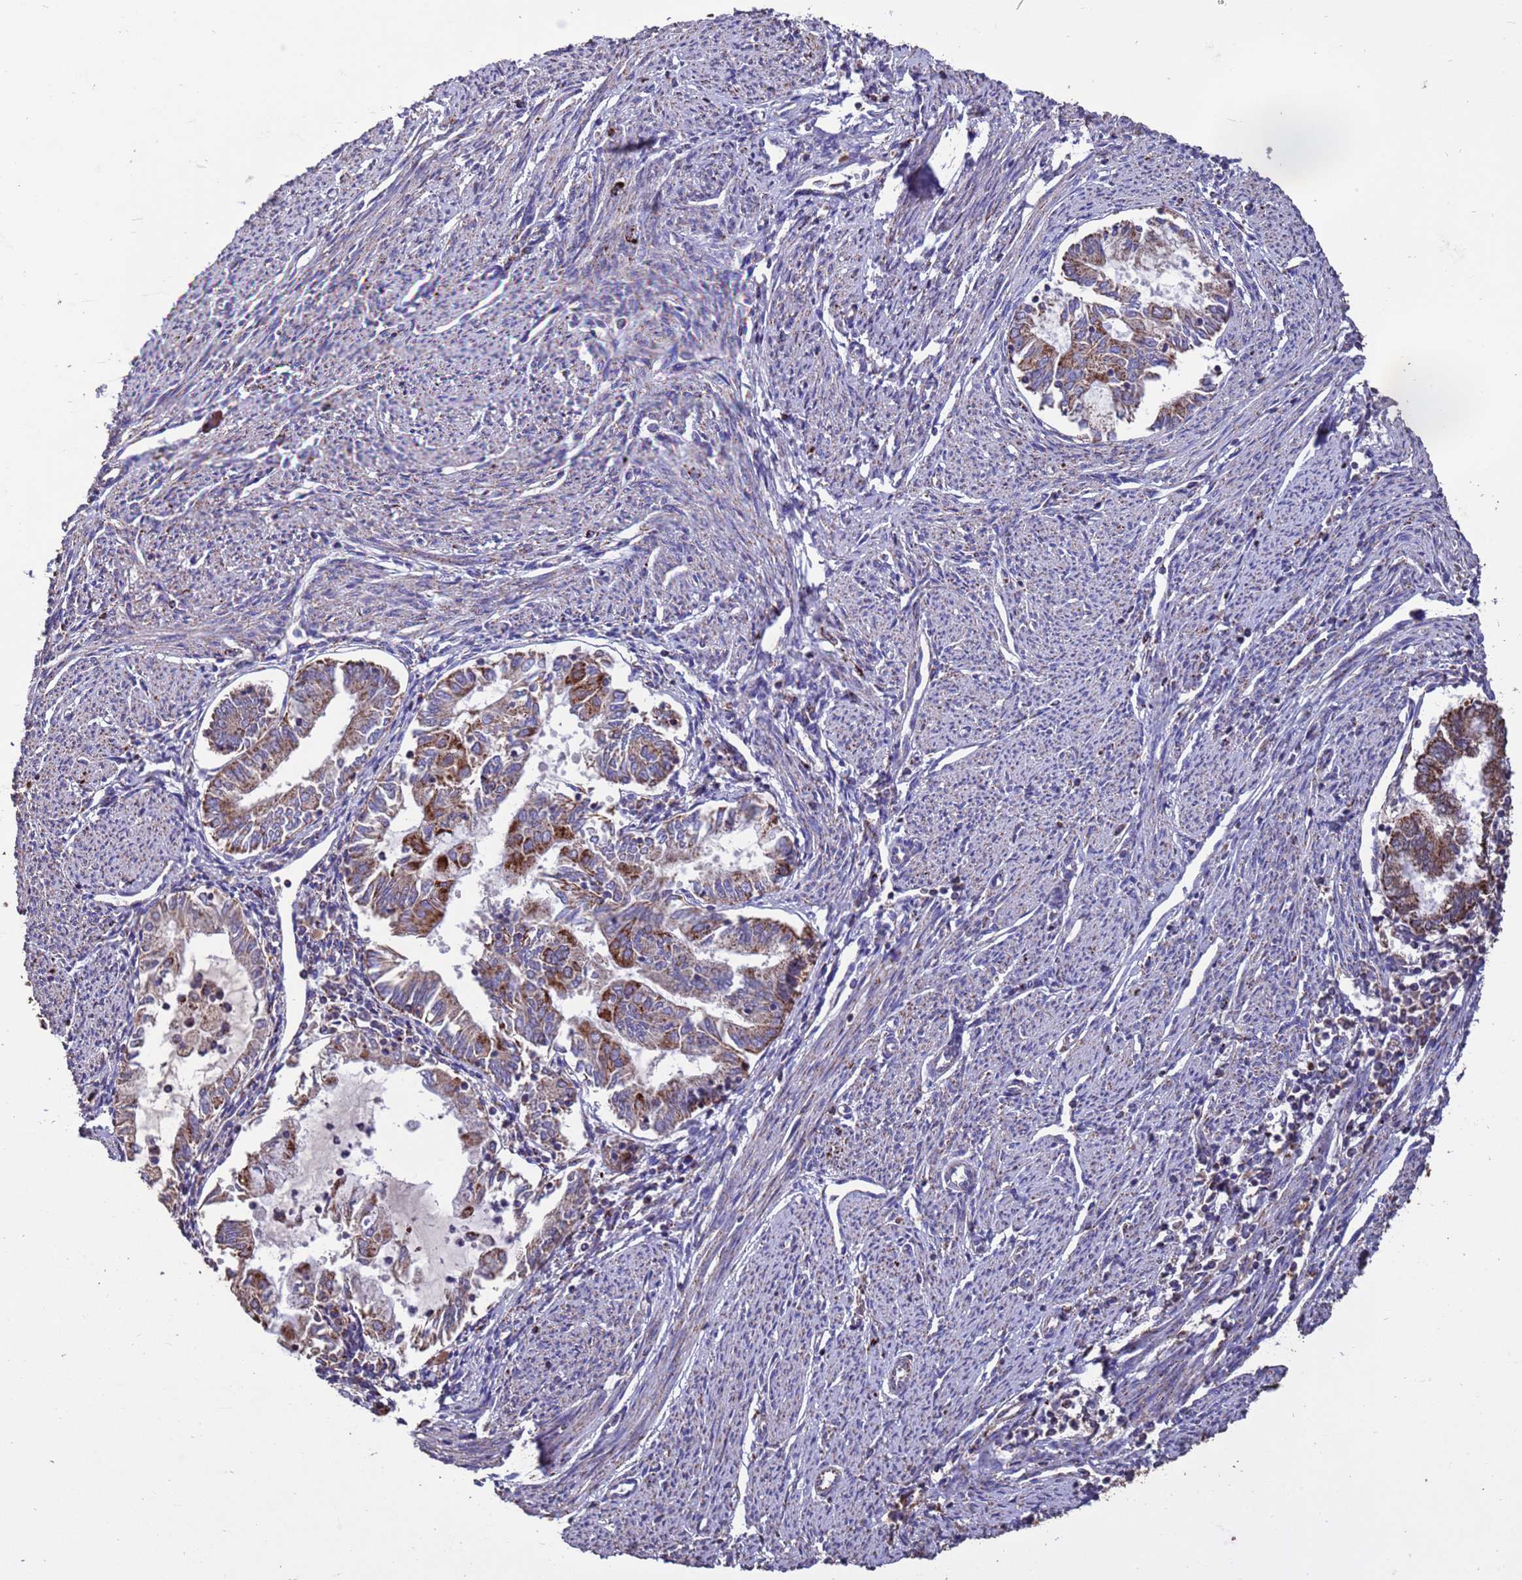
{"staining": {"intensity": "strong", "quantity": "<25%", "location": "cytoplasmic/membranous"}, "tissue": "endometrial cancer", "cell_type": "Tumor cells", "image_type": "cancer", "snomed": [{"axis": "morphology", "description": "Adenocarcinoma, NOS"}, {"axis": "topography", "description": "Endometrium"}], "caption": "The micrograph shows staining of adenocarcinoma (endometrial), revealing strong cytoplasmic/membranous protein staining (brown color) within tumor cells. The protein of interest is stained brown, and the nuclei are stained in blue (DAB IHC with brightfield microscopy, high magnification).", "gene": "ZNFX1", "patient": {"sex": "female", "age": 79}}